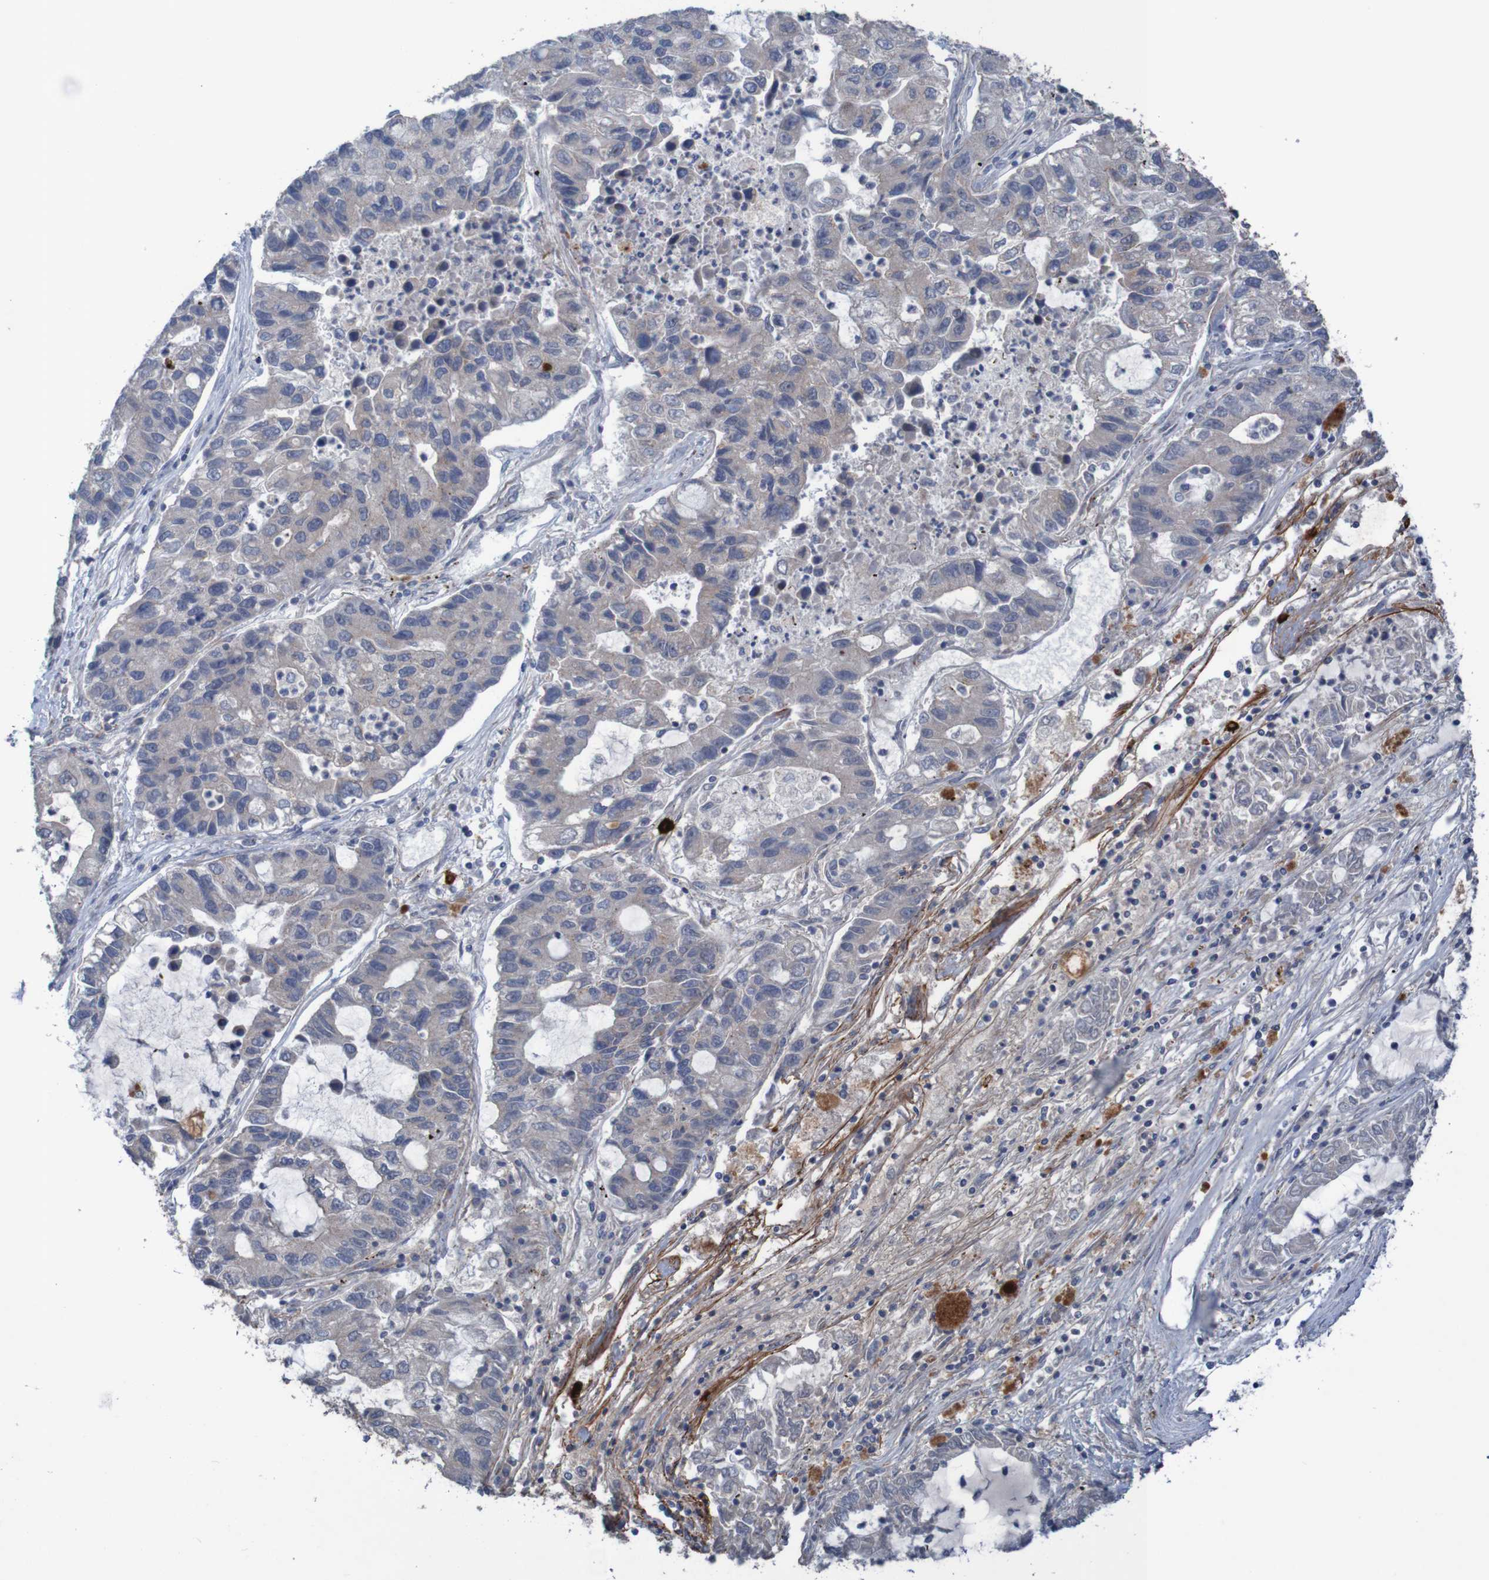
{"staining": {"intensity": "weak", "quantity": ">75%", "location": "cytoplasmic/membranous"}, "tissue": "lung cancer", "cell_type": "Tumor cells", "image_type": "cancer", "snomed": [{"axis": "morphology", "description": "Adenocarcinoma, NOS"}, {"axis": "topography", "description": "Lung"}], "caption": "Lung cancer (adenocarcinoma) stained with DAB immunohistochemistry (IHC) shows low levels of weak cytoplasmic/membranous staining in about >75% of tumor cells. Ihc stains the protein in brown and the nuclei are stained blue.", "gene": "ANGPT4", "patient": {"sex": "female", "age": 51}}